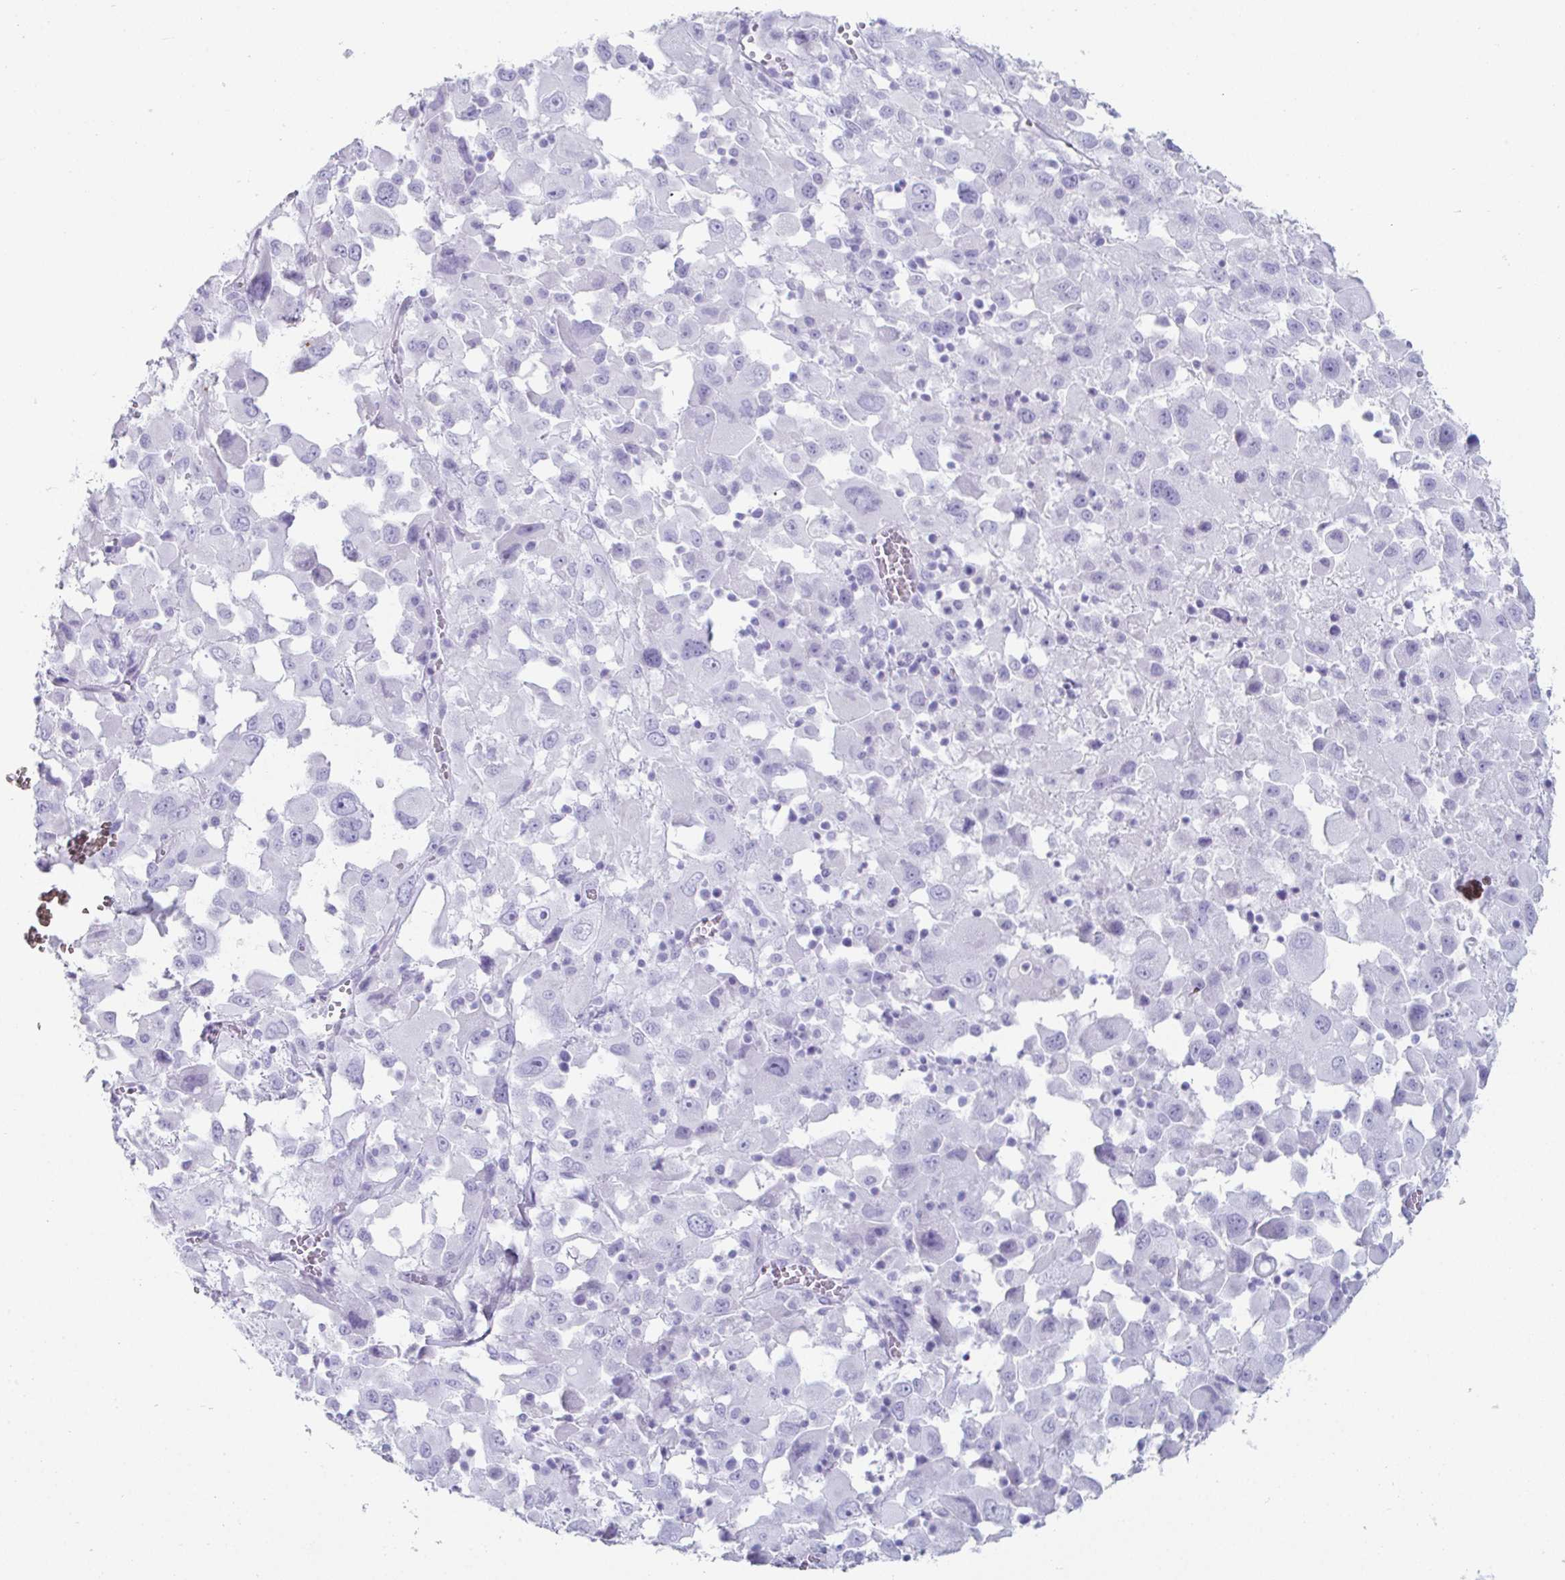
{"staining": {"intensity": "negative", "quantity": "none", "location": "none"}, "tissue": "melanoma", "cell_type": "Tumor cells", "image_type": "cancer", "snomed": [{"axis": "morphology", "description": "Malignant melanoma, Metastatic site"}, {"axis": "topography", "description": "Soft tissue"}], "caption": "Photomicrograph shows no significant protein staining in tumor cells of malignant melanoma (metastatic site). (DAB IHC with hematoxylin counter stain).", "gene": "CREG2", "patient": {"sex": "male", "age": 50}}